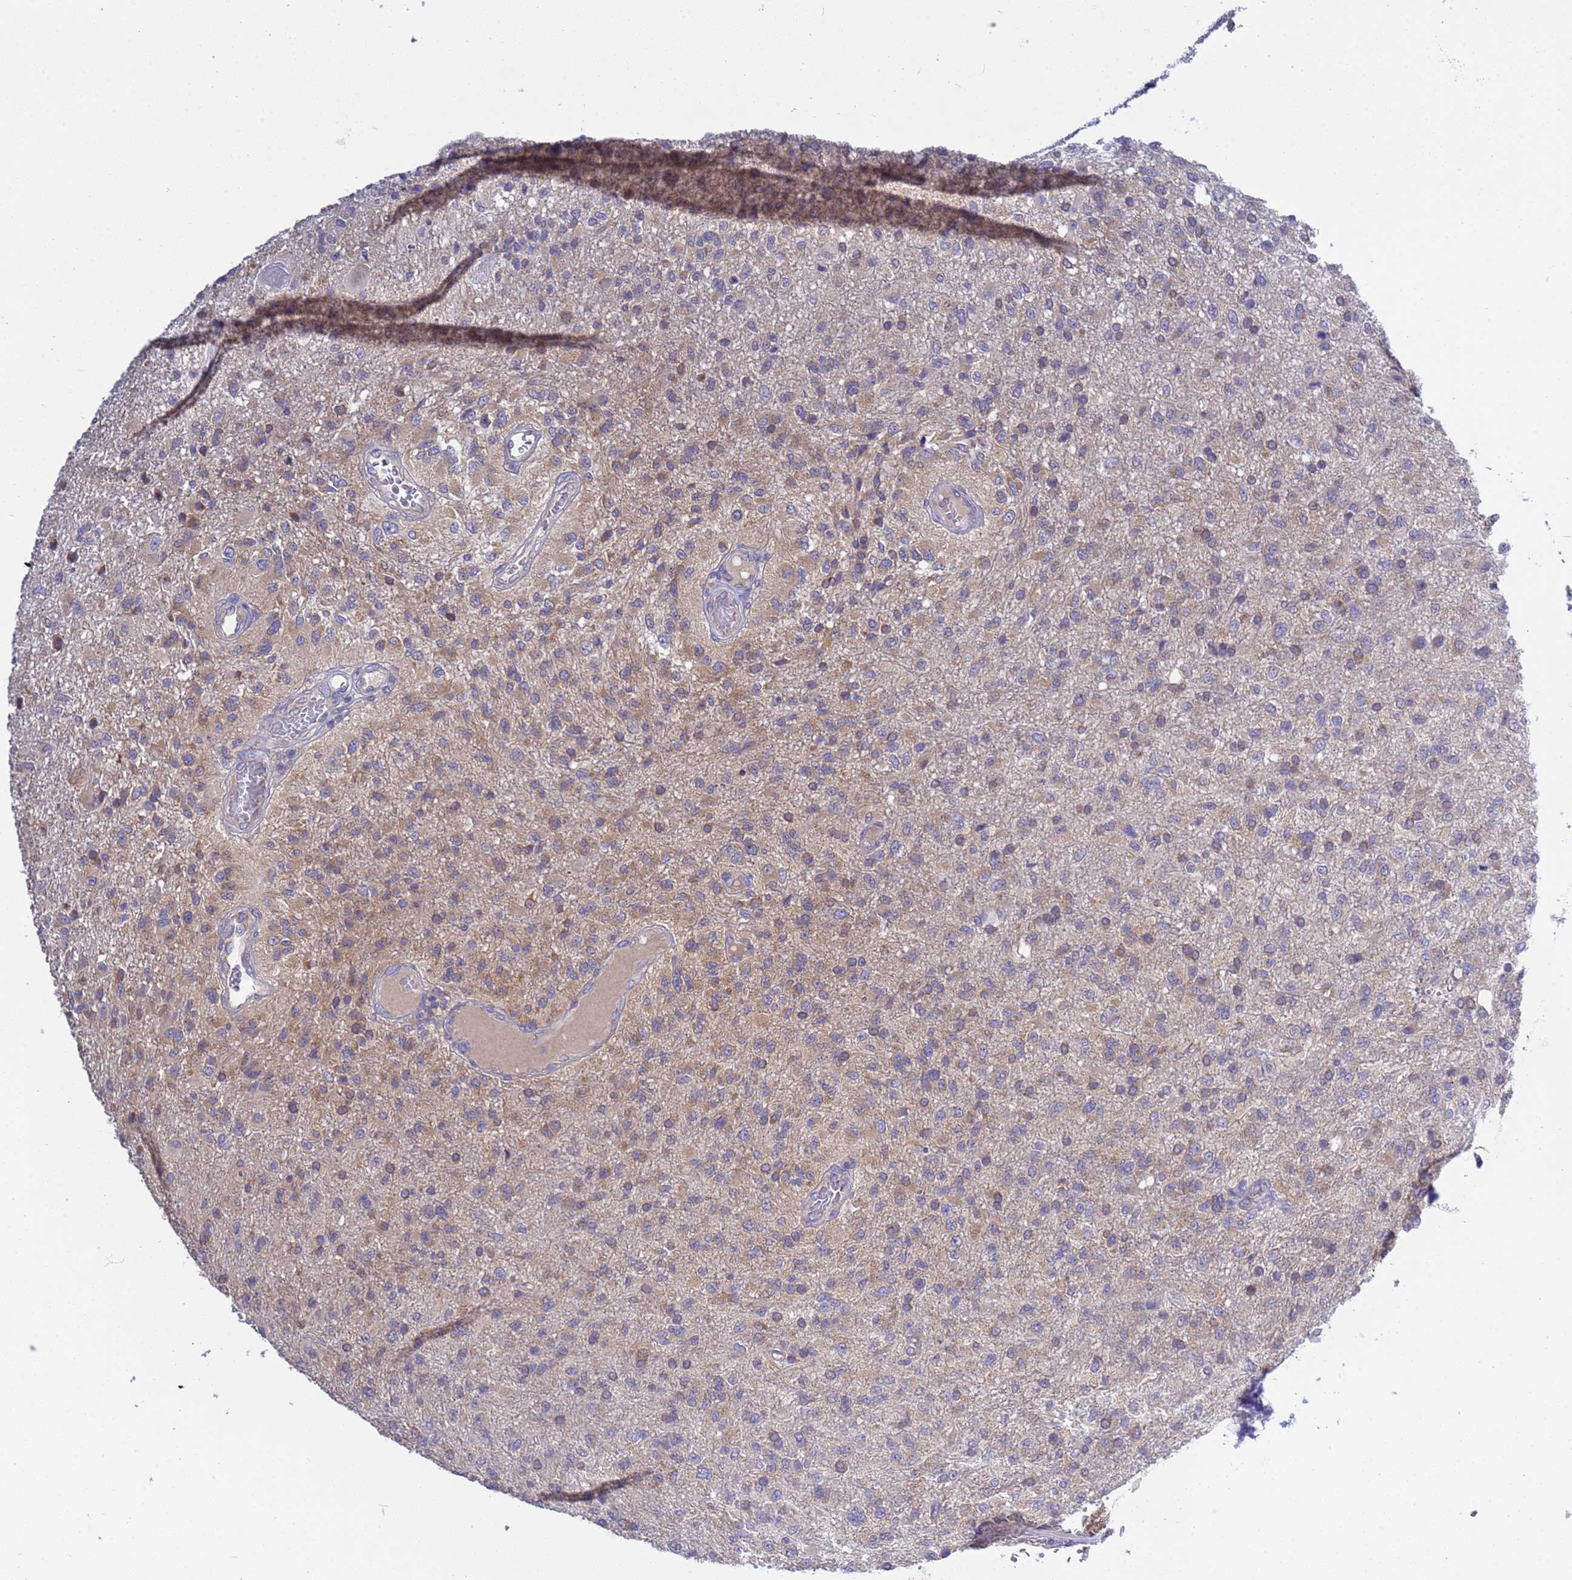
{"staining": {"intensity": "negative", "quantity": "none", "location": "none"}, "tissue": "glioma", "cell_type": "Tumor cells", "image_type": "cancer", "snomed": [{"axis": "morphology", "description": "Glioma, malignant, High grade"}, {"axis": "topography", "description": "Brain"}], "caption": "High power microscopy histopathology image of an immunohistochemistry (IHC) image of glioma, revealing no significant expression in tumor cells.", "gene": "RC3H2", "patient": {"sex": "female", "age": 74}}